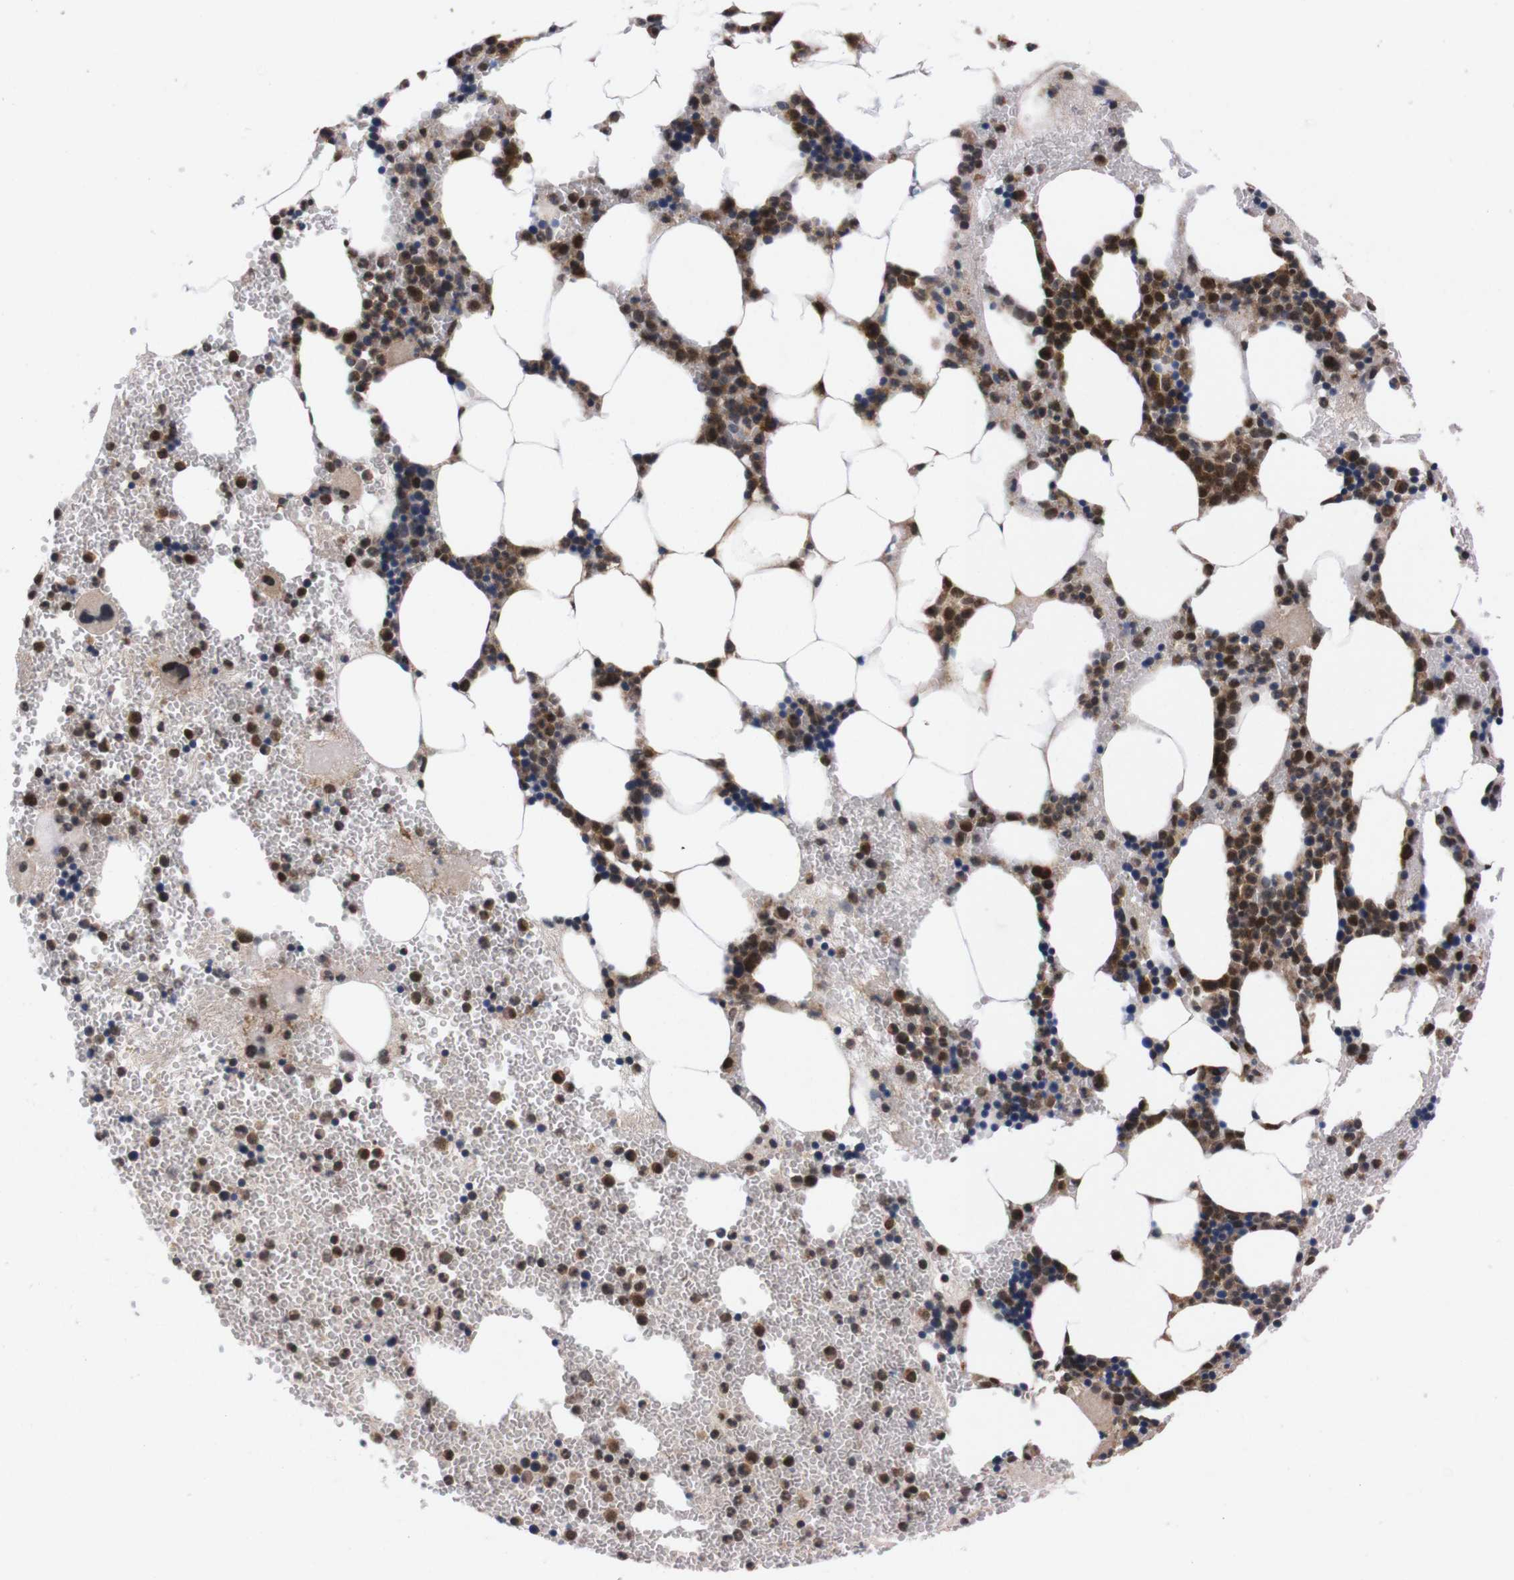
{"staining": {"intensity": "strong", "quantity": ">75%", "location": "cytoplasmic/membranous,nuclear"}, "tissue": "bone marrow", "cell_type": "Hematopoietic cells", "image_type": "normal", "snomed": [{"axis": "morphology", "description": "Normal tissue, NOS"}, {"axis": "morphology", "description": "Inflammation, NOS"}, {"axis": "topography", "description": "Bone marrow"}], "caption": "Unremarkable bone marrow displays strong cytoplasmic/membranous,nuclear expression in about >75% of hematopoietic cells.", "gene": "UBQLN2", "patient": {"sex": "female", "age": 76}}